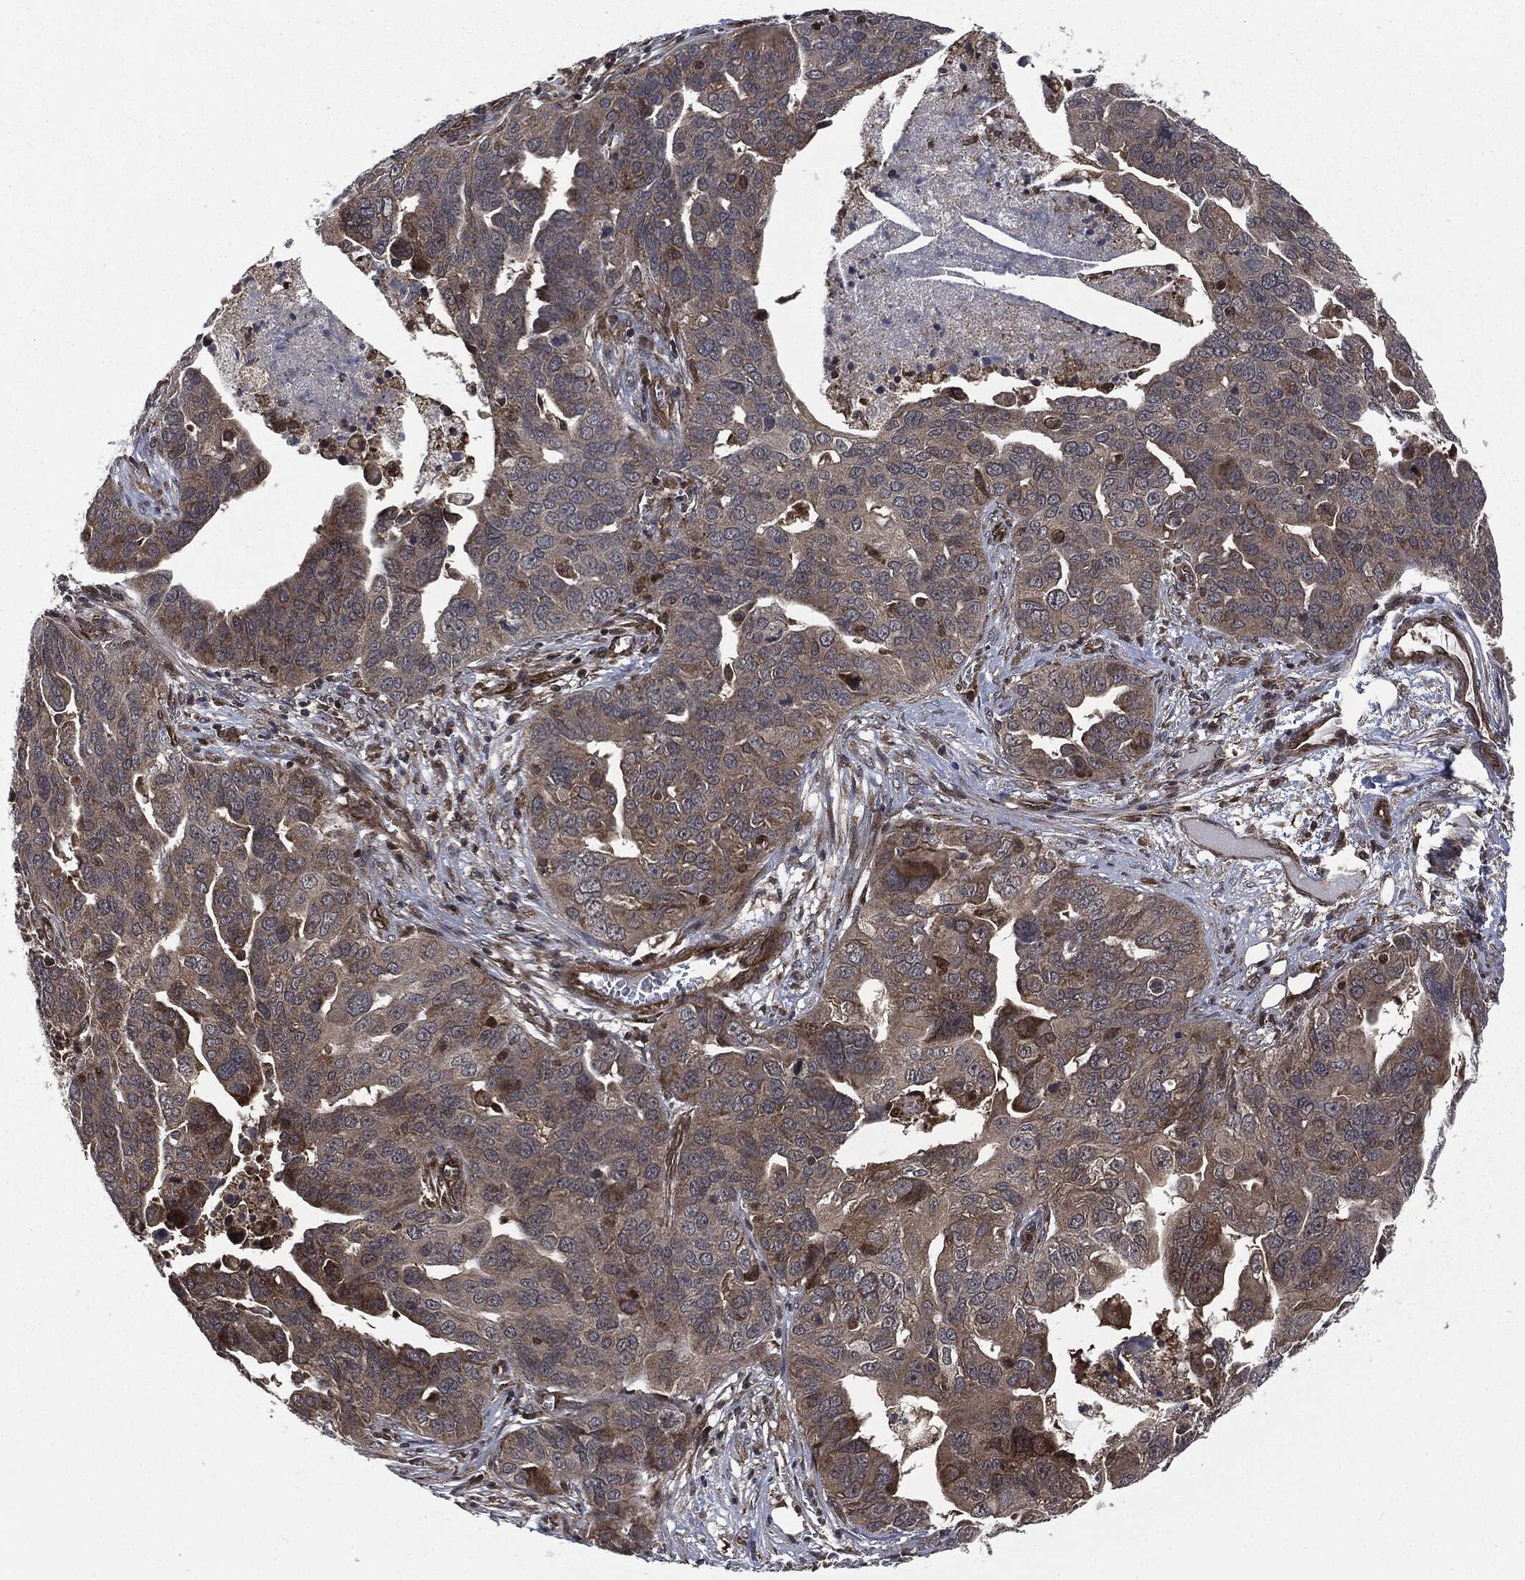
{"staining": {"intensity": "moderate", "quantity": "25%-75%", "location": "cytoplasmic/membranous"}, "tissue": "ovarian cancer", "cell_type": "Tumor cells", "image_type": "cancer", "snomed": [{"axis": "morphology", "description": "Carcinoma, endometroid"}, {"axis": "topography", "description": "Soft tissue"}, {"axis": "topography", "description": "Ovary"}], "caption": "Human endometroid carcinoma (ovarian) stained with a brown dye reveals moderate cytoplasmic/membranous positive staining in about 25%-75% of tumor cells.", "gene": "HRAS", "patient": {"sex": "female", "age": 52}}